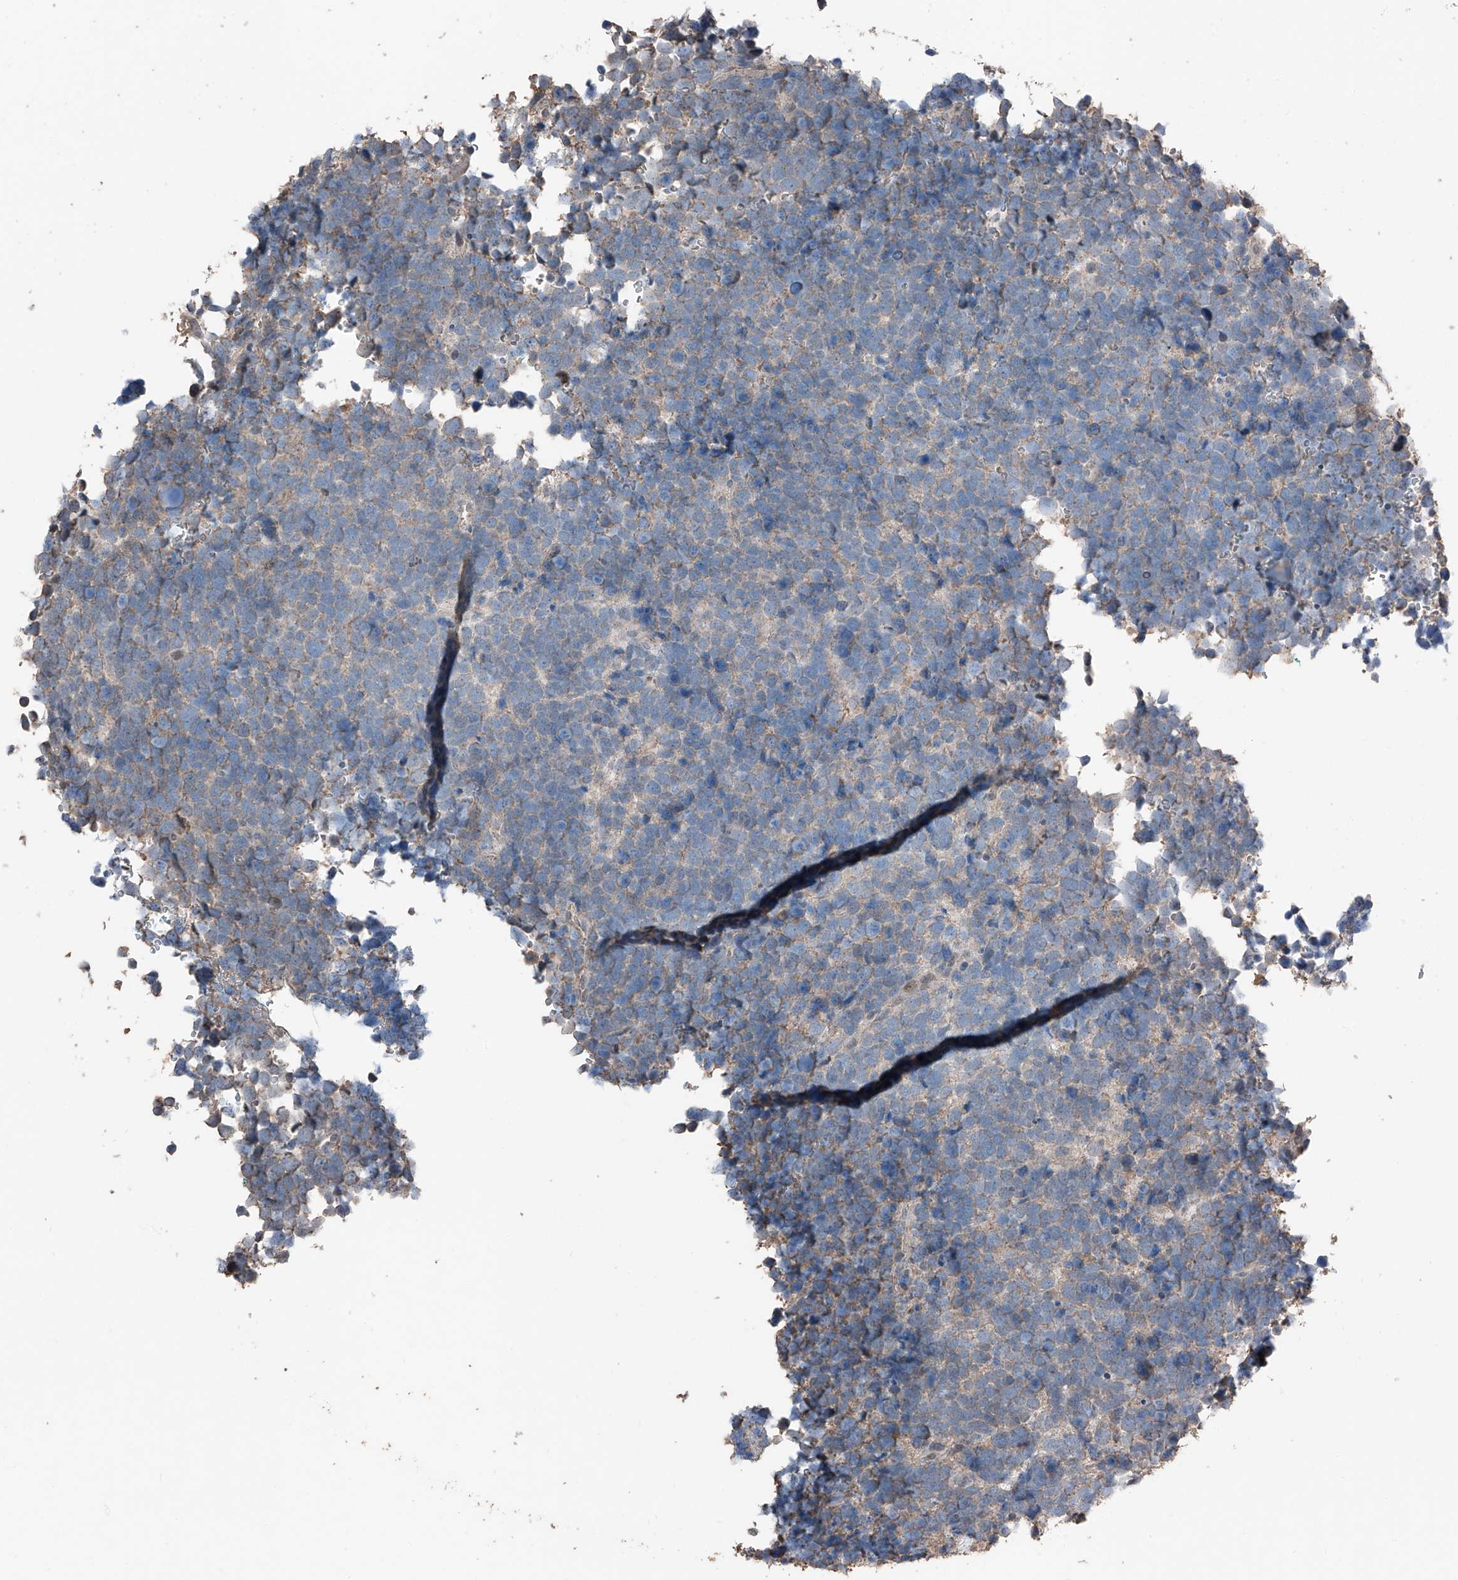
{"staining": {"intensity": "negative", "quantity": "none", "location": "none"}, "tissue": "urothelial cancer", "cell_type": "Tumor cells", "image_type": "cancer", "snomed": [{"axis": "morphology", "description": "Urothelial carcinoma, High grade"}, {"axis": "topography", "description": "Urinary bladder"}], "caption": "High magnification brightfield microscopy of high-grade urothelial carcinoma stained with DAB (3,3'-diaminobenzidine) (brown) and counterstained with hematoxylin (blue): tumor cells show no significant expression. (DAB (3,3'-diaminobenzidine) immunohistochemistry with hematoxylin counter stain).", "gene": "MAMLD1", "patient": {"sex": "female", "age": 82}}